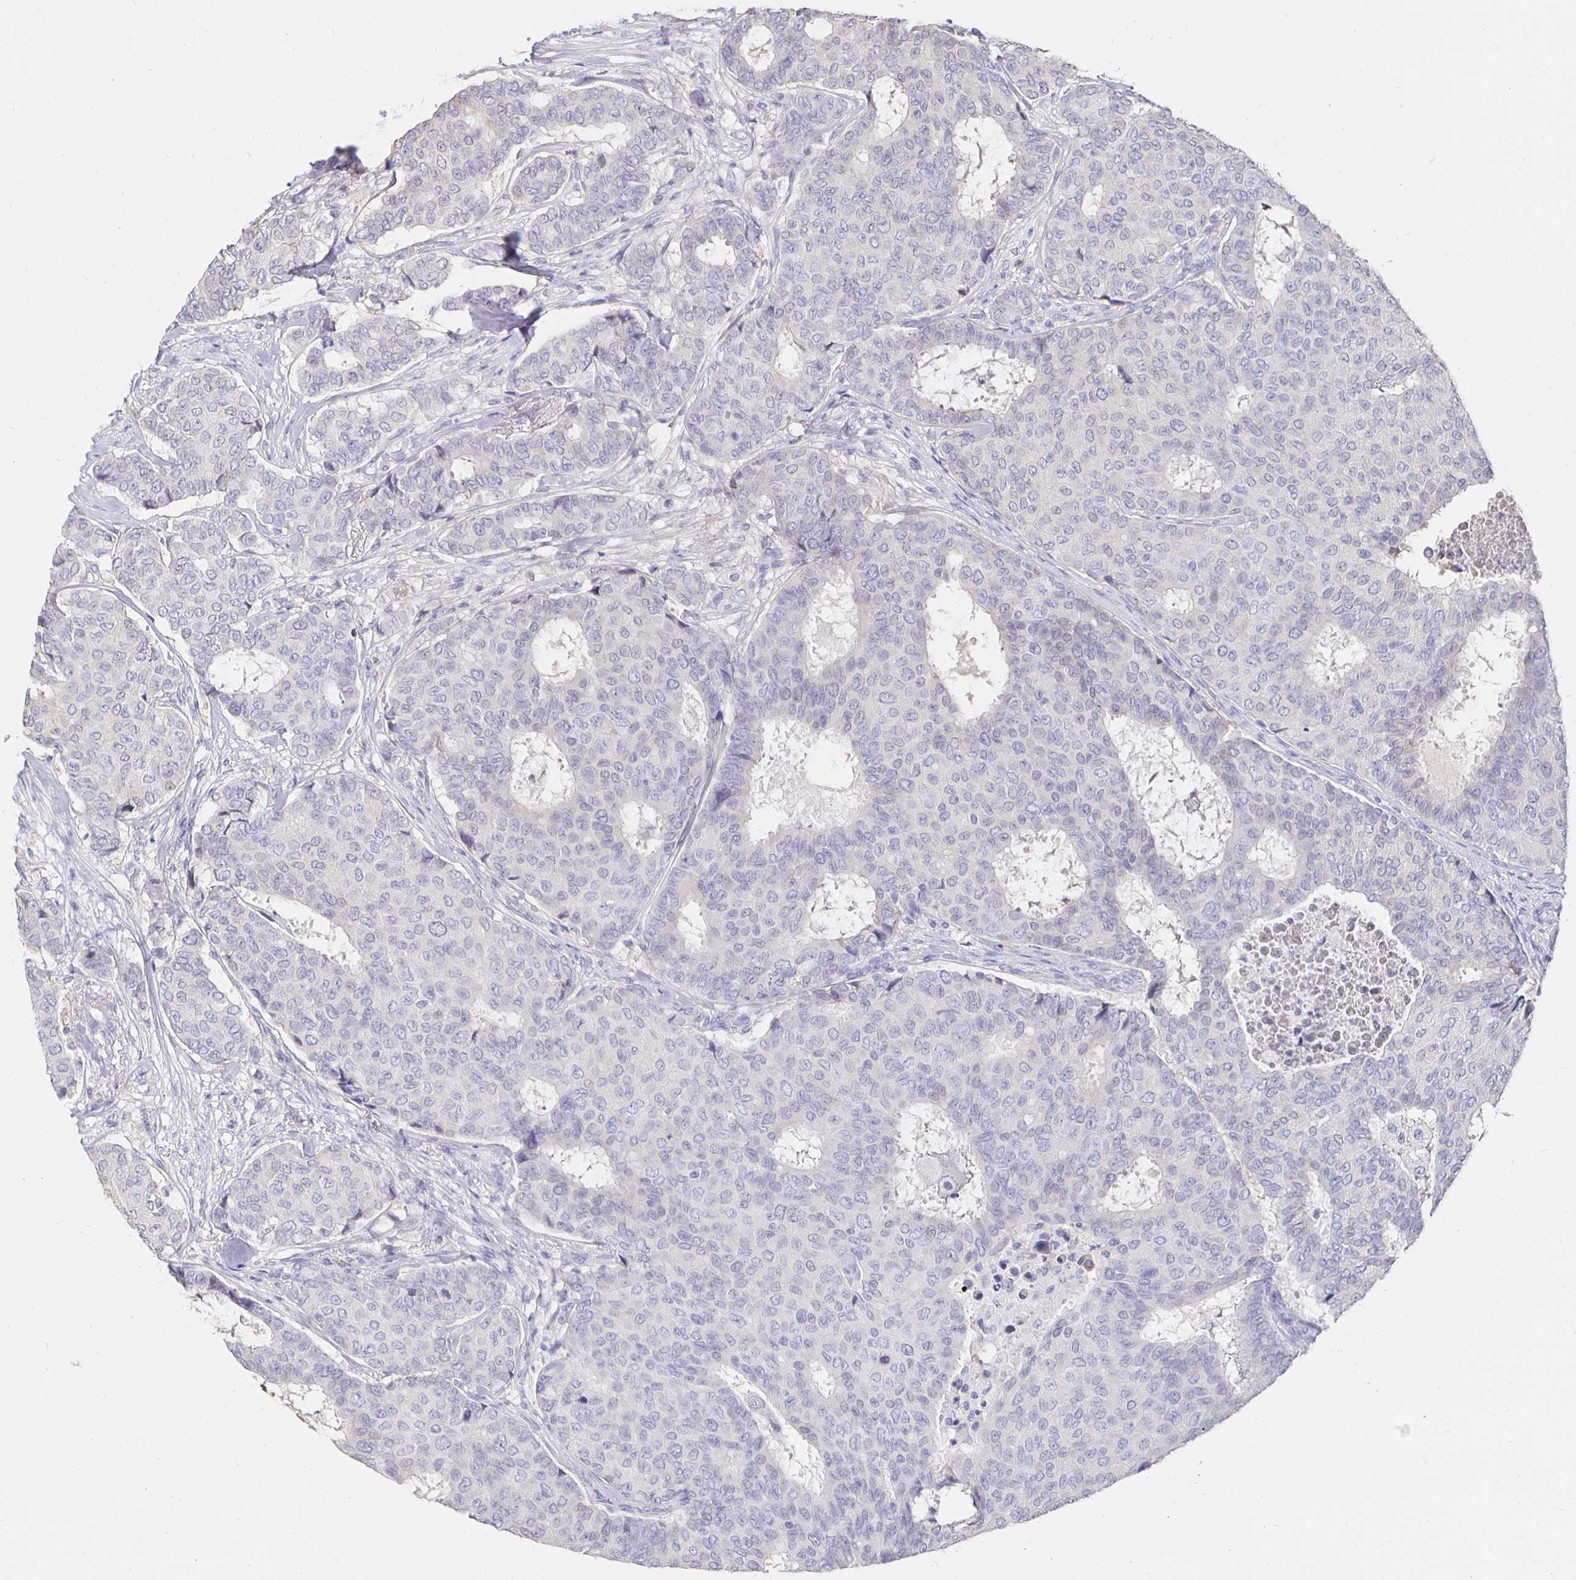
{"staining": {"intensity": "negative", "quantity": "none", "location": "none"}, "tissue": "breast cancer", "cell_type": "Tumor cells", "image_type": "cancer", "snomed": [{"axis": "morphology", "description": "Duct carcinoma"}, {"axis": "topography", "description": "Breast"}], "caption": "DAB immunohistochemical staining of breast cancer (infiltrating ductal carcinoma) exhibits no significant staining in tumor cells. (Stains: DAB (3,3'-diaminobenzidine) immunohistochemistry with hematoxylin counter stain, Microscopy: brightfield microscopy at high magnification).", "gene": "CXCR3", "patient": {"sex": "female", "age": 75}}